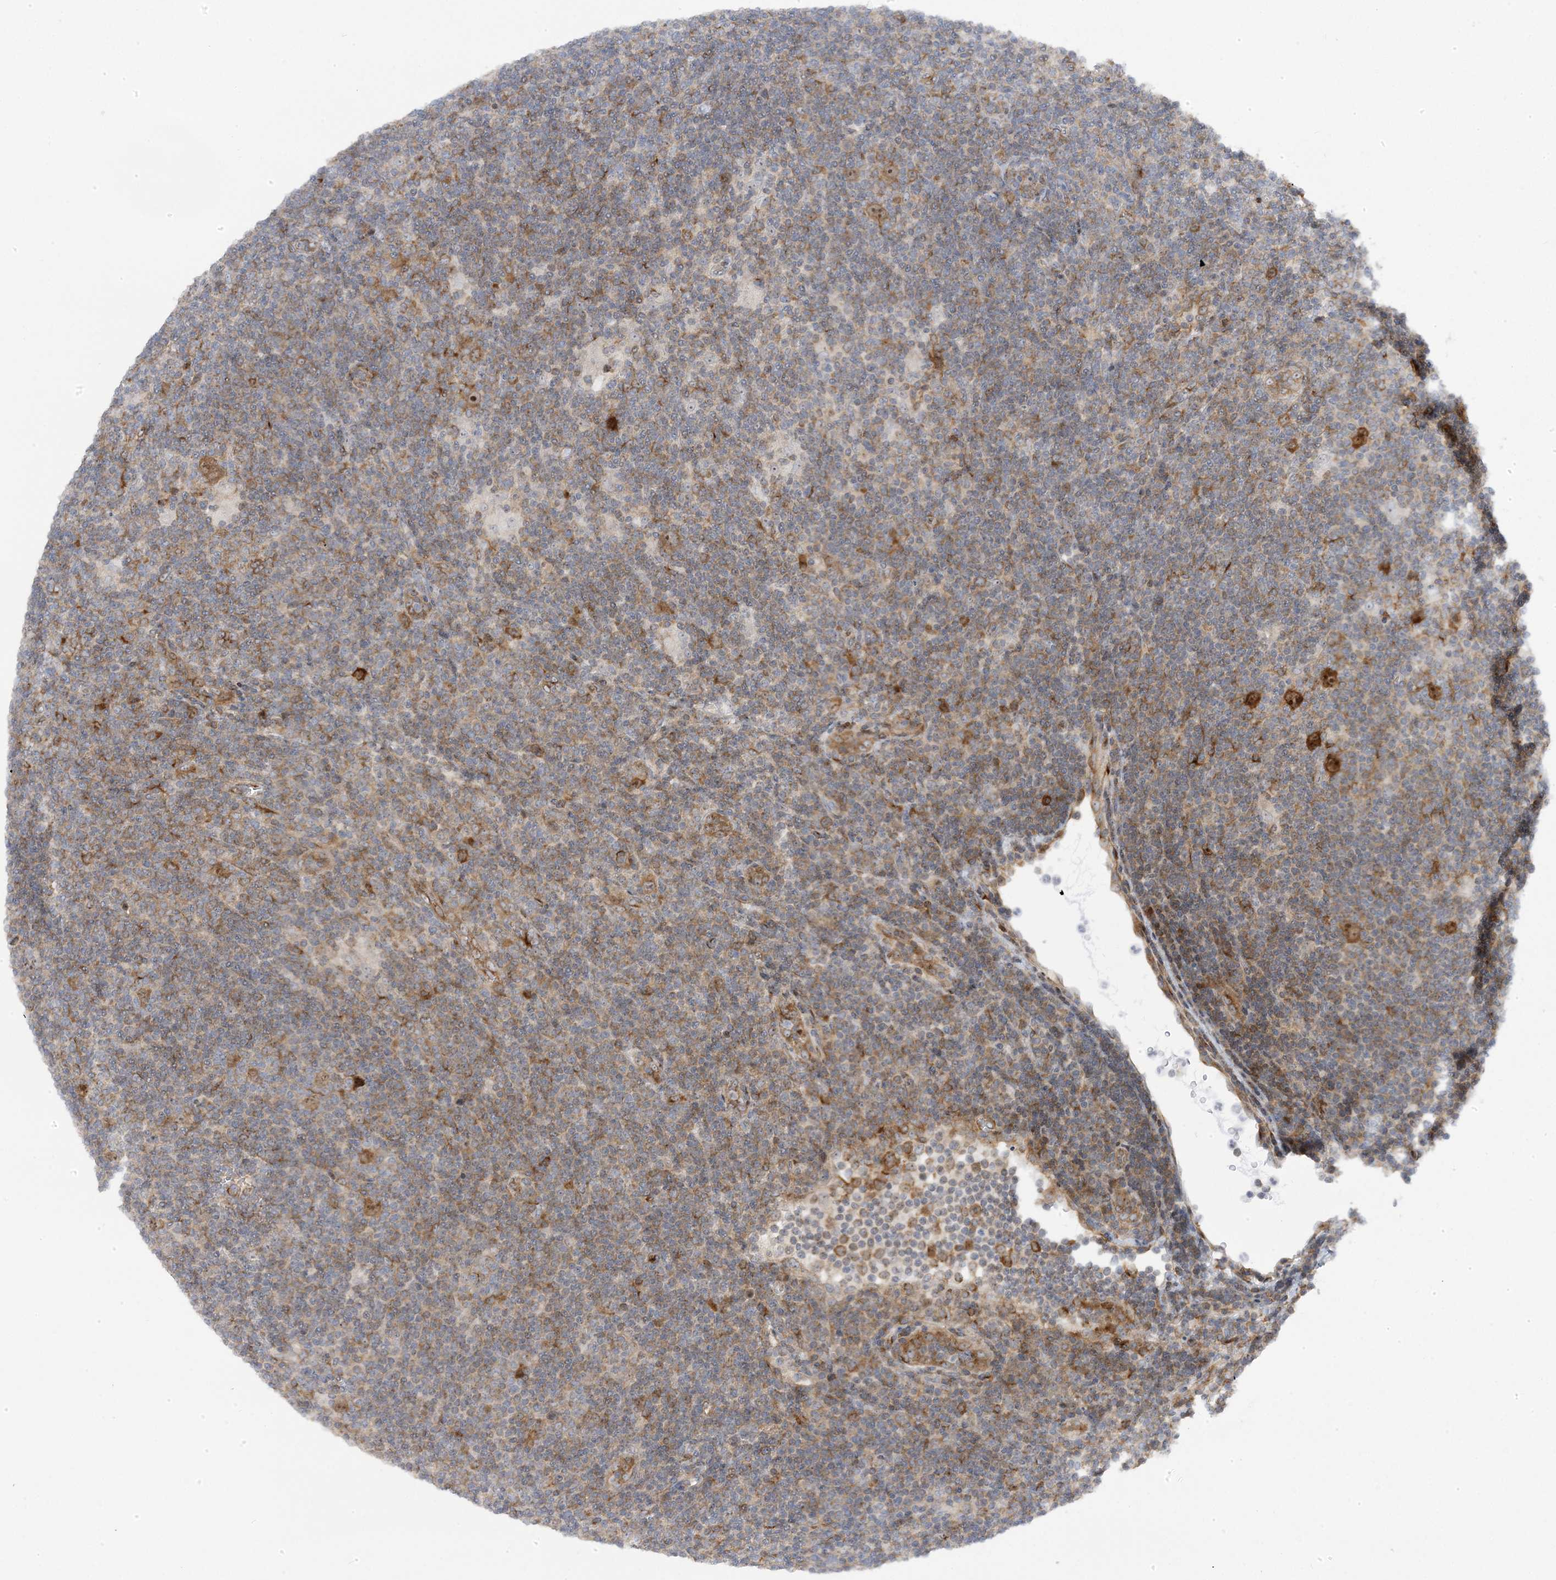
{"staining": {"intensity": "moderate", "quantity": ">75%", "location": "cytoplasmic/membranous,nuclear"}, "tissue": "lymphoma", "cell_type": "Tumor cells", "image_type": "cancer", "snomed": [{"axis": "morphology", "description": "Hodgkin's disease, NOS"}, {"axis": "topography", "description": "Lymph node"}], "caption": "A high-resolution image shows immunohistochemistry (IHC) staining of lymphoma, which displays moderate cytoplasmic/membranous and nuclear expression in about >75% of tumor cells. The staining was performed using DAB (3,3'-diaminobenzidine), with brown indicating positive protein expression. Nuclei are stained blue with hematoxylin.", "gene": "MAP7D3", "patient": {"sex": "female", "age": 57}}